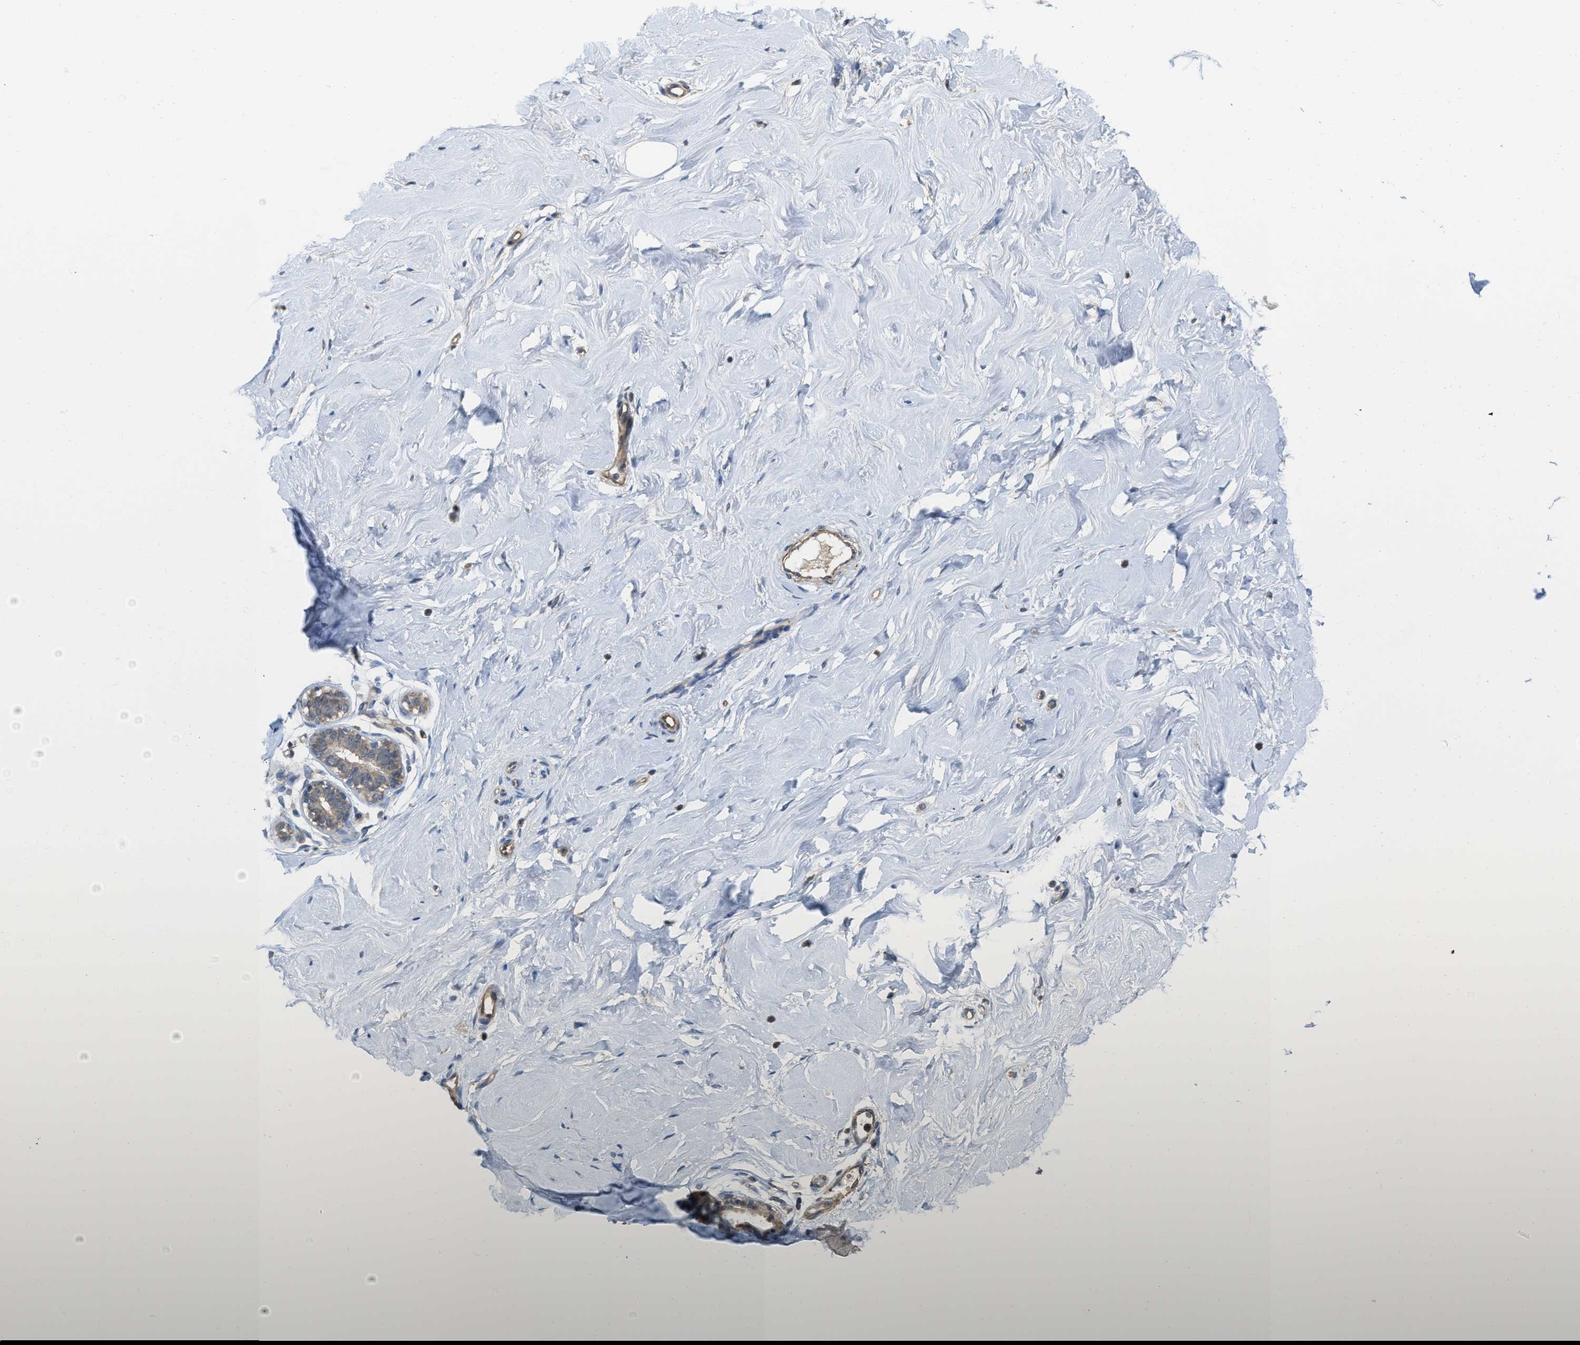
{"staining": {"intensity": "negative", "quantity": "none", "location": "none"}, "tissue": "breast", "cell_type": "Adipocytes", "image_type": "normal", "snomed": [{"axis": "morphology", "description": "Normal tissue, NOS"}, {"axis": "topography", "description": "Breast"}], "caption": "The immunohistochemistry (IHC) histopathology image has no significant positivity in adipocytes of breast. (DAB (3,3'-diaminobenzidine) IHC with hematoxylin counter stain).", "gene": "NAPEPLD", "patient": {"sex": "female", "age": 23}}